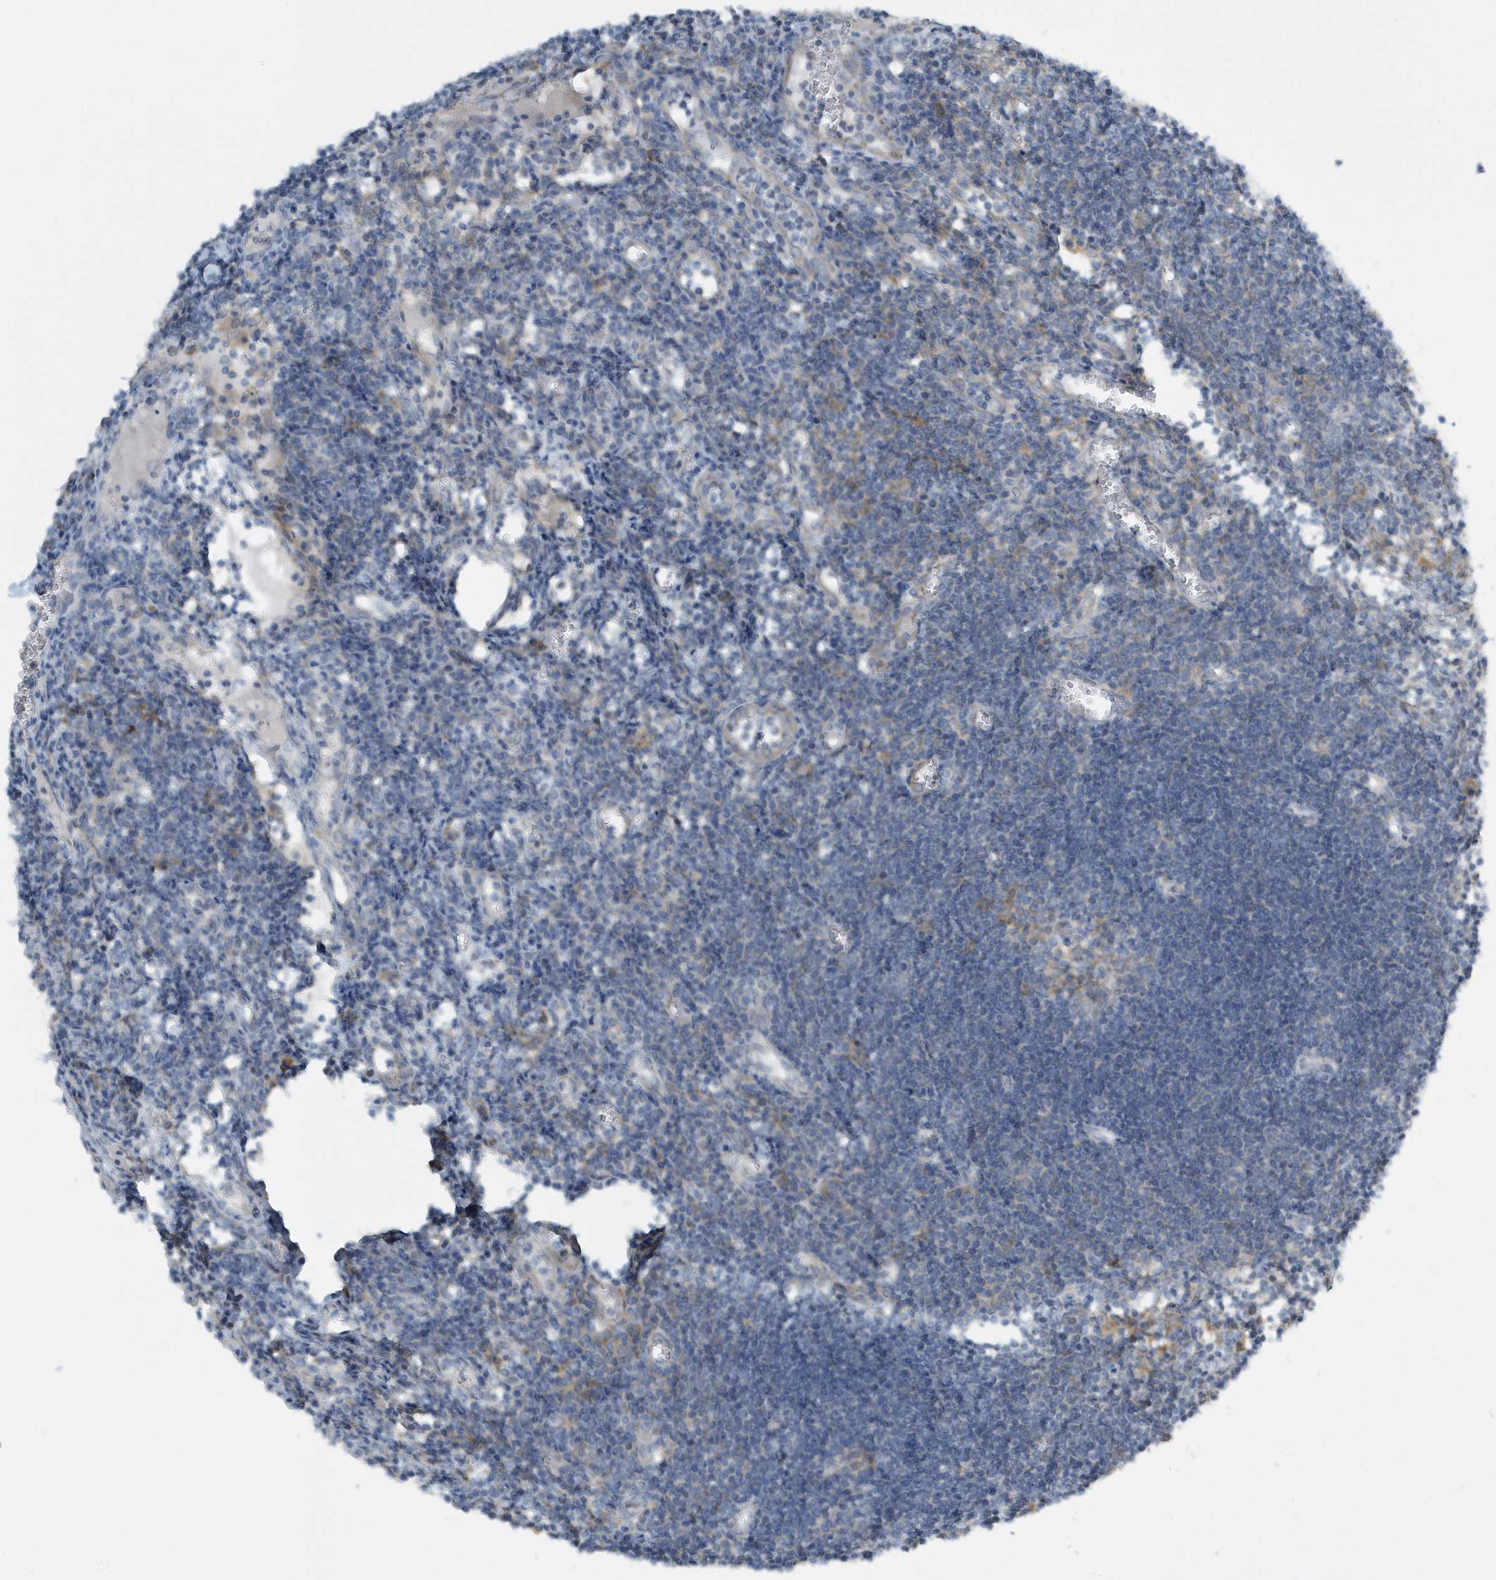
{"staining": {"intensity": "weak", "quantity": "25%-75%", "location": "cytoplasmic/membranous"}, "tissue": "lymph node", "cell_type": "Germinal center cells", "image_type": "normal", "snomed": [{"axis": "morphology", "description": "Normal tissue, NOS"}, {"axis": "morphology", "description": "Malignant melanoma, Metastatic site"}, {"axis": "topography", "description": "Lymph node"}], "caption": "Germinal center cells display low levels of weak cytoplasmic/membranous positivity in about 25%-75% of cells in unremarkable lymph node. The protein is stained brown, and the nuclei are stained in blue (DAB (3,3'-diaminobenzidine) IHC with brightfield microscopy, high magnification).", "gene": "SCN3A", "patient": {"sex": "male", "age": 41}}